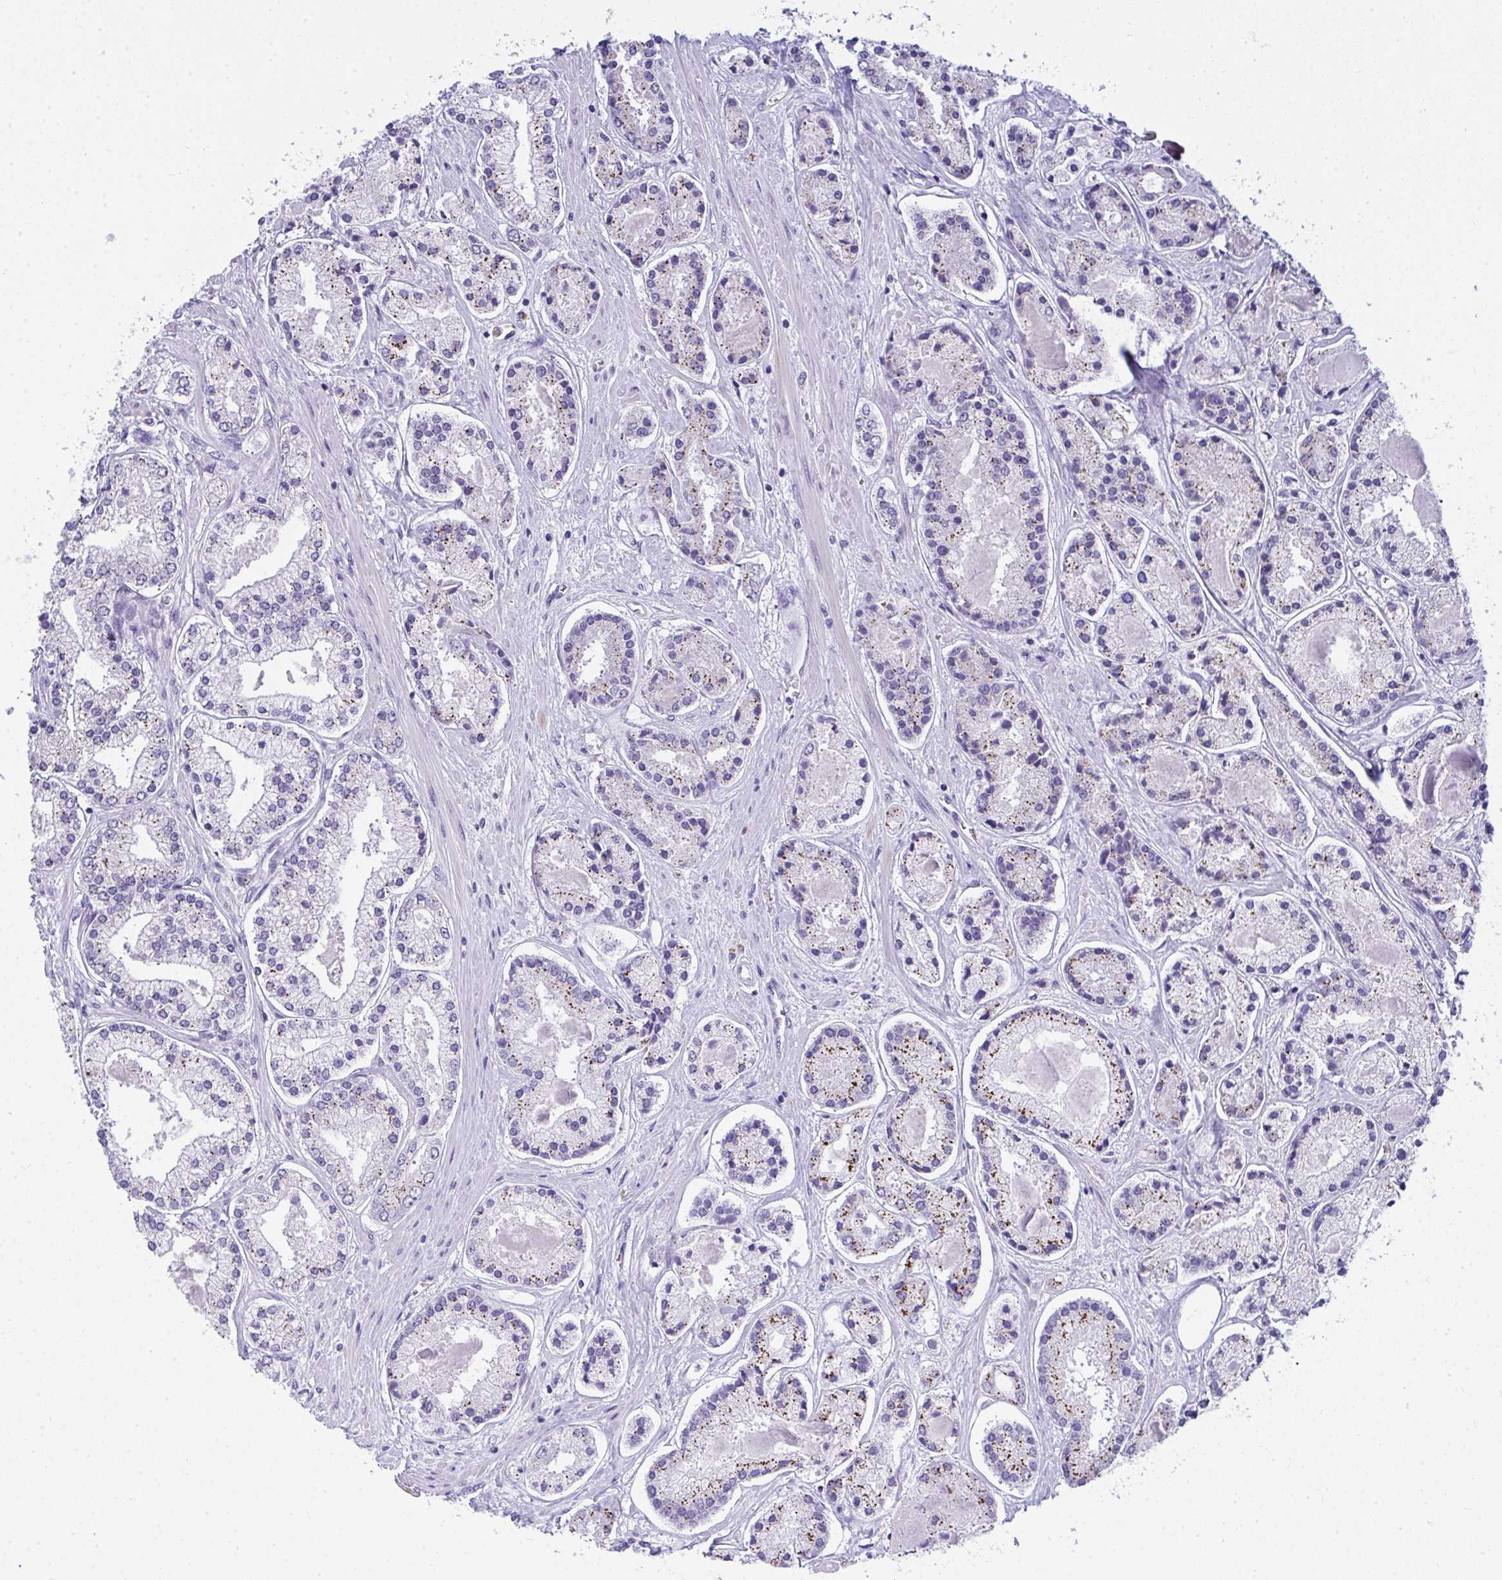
{"staining": {"intensity": "moderate", "quantity": ">75%", "location": "cytoplasmic/membranous"}, "tissue": "prostate cancer", "cell_type": "Tumor cells", "image_type": "cancer", "snomed": [{"axis": "morphology", "description": "Adenocarcinoma, High grade"}, {"axis": "topography", "description": "Prostate"}], "caption": "Prostate cancer (high-grade adenocarcinoma) stained with DAB immunohistochemistry shows medium levels of moderate cytoplasmic/membranous expression in about >75% of tumor cells.", "gene": "TSBP1", "patient": {"sex": "male", "age": 67}}